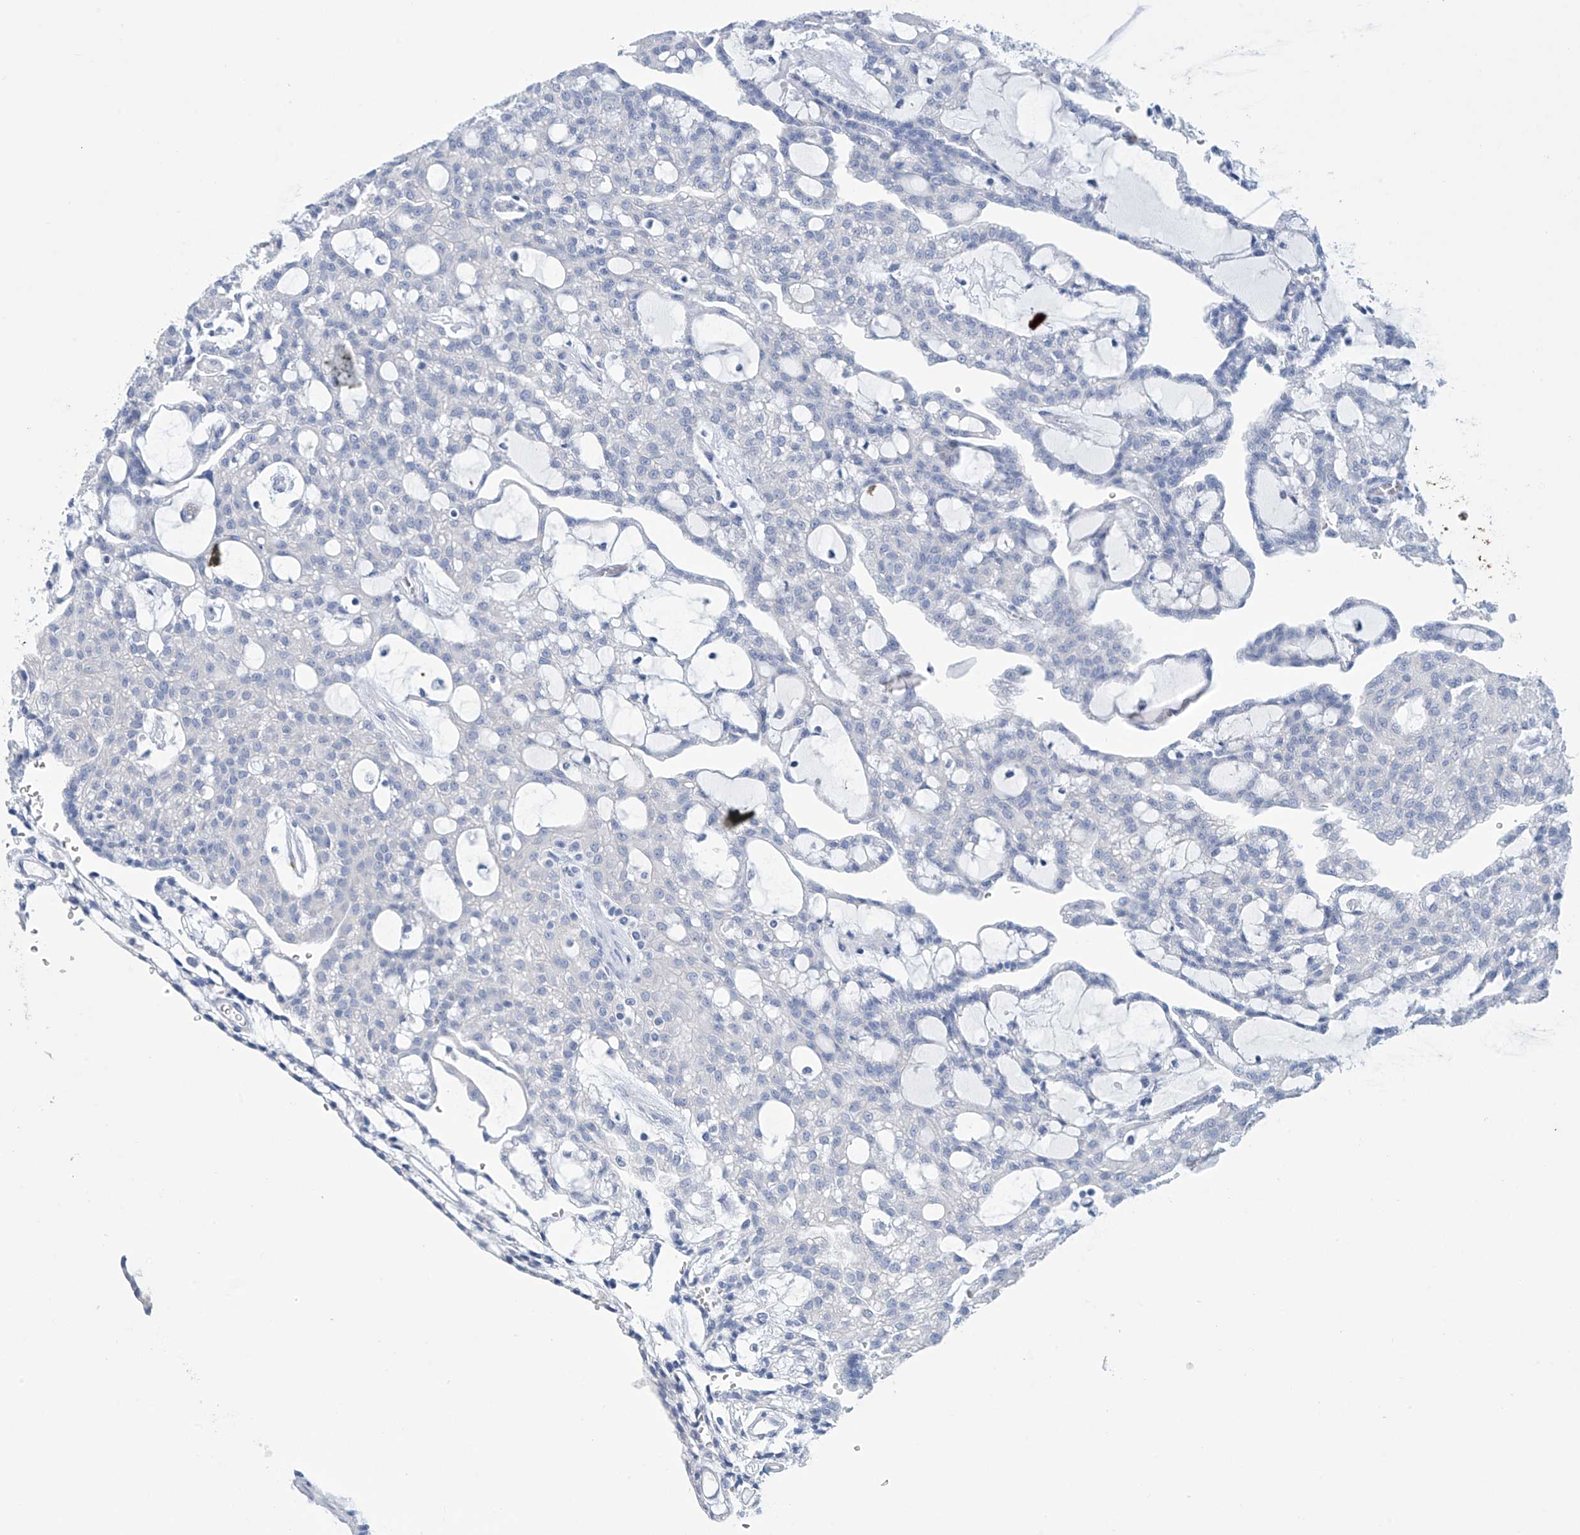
{"staining": {"intensity": "negative", "quantity": "none", "location": "none"}, "tissue": "renal cancer", "cell_type": "Tumor cells", "image_type": "cancer", "snomed": [{"axis": "morphology", "description": "Adenocarcinoma, NOS"}, {"axis": "topography", "description": "Kidney"}], "caption": "Renal cancer was stained to show a protein in brown. There is no significant staining in tumor cells. (Stains: DAB IHC with hematoxylin counter stain, Microscopy: brightfield microscopy at high magnification).", "gene": "DSP", "patient": {"sex": "male", "age": 63}}